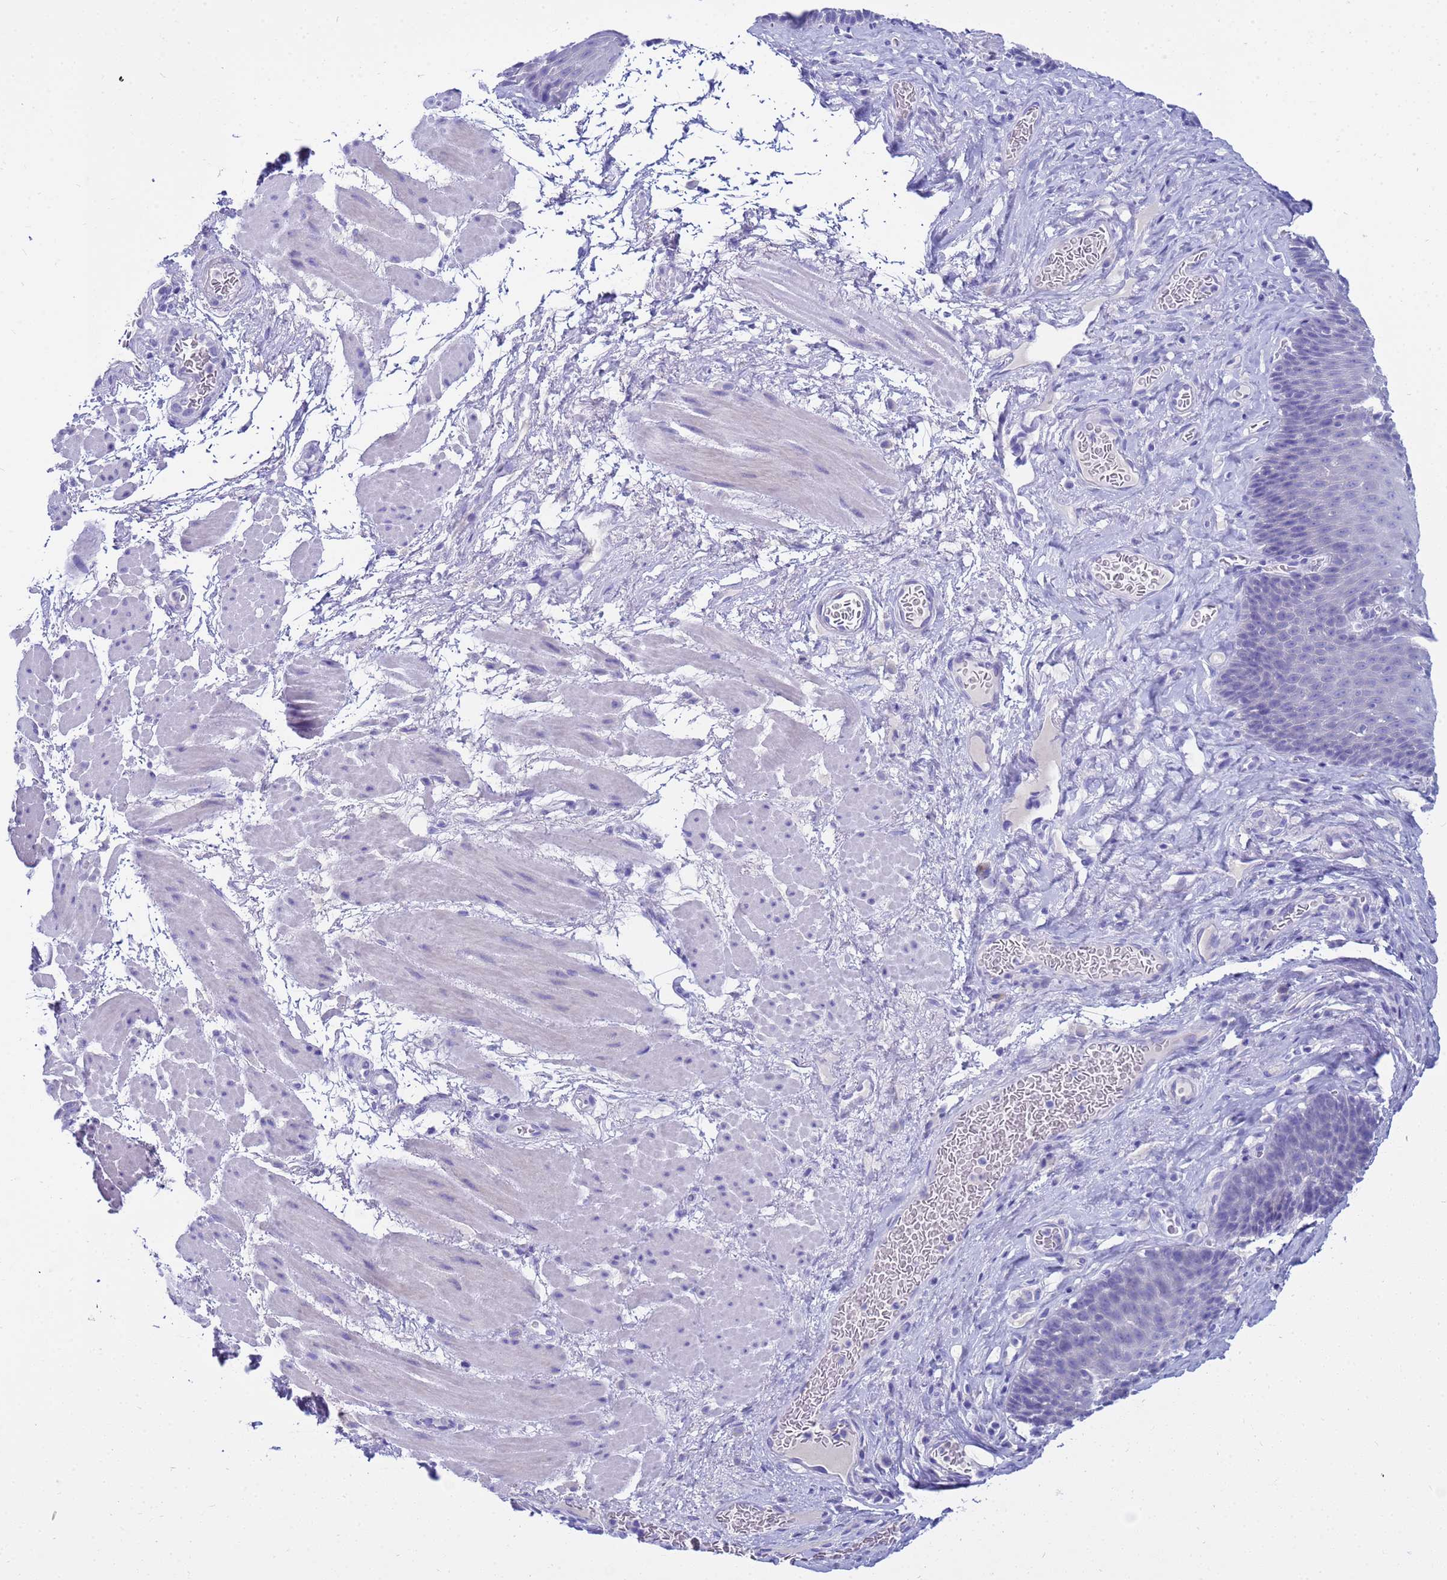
{"staining": {"intensity": "negative", "quantity": "none", "location": "none"}, "tissue": "esophagus", "cell_type": "Squamous epithelial cells", "image_type": "normal", "snomed": [{"axis": "morphology", "description": "Normal tissue, NOS"}, {"axis": "topography", "description": "Esophagus"}], "caption": "High power microscopy micrograph of an IHC image of unremarkable esophagus, revealing no significant positivity in squamous epithelial cells.", "gene": "SYCN", "patient": {"sex": "male", "age": 60}}